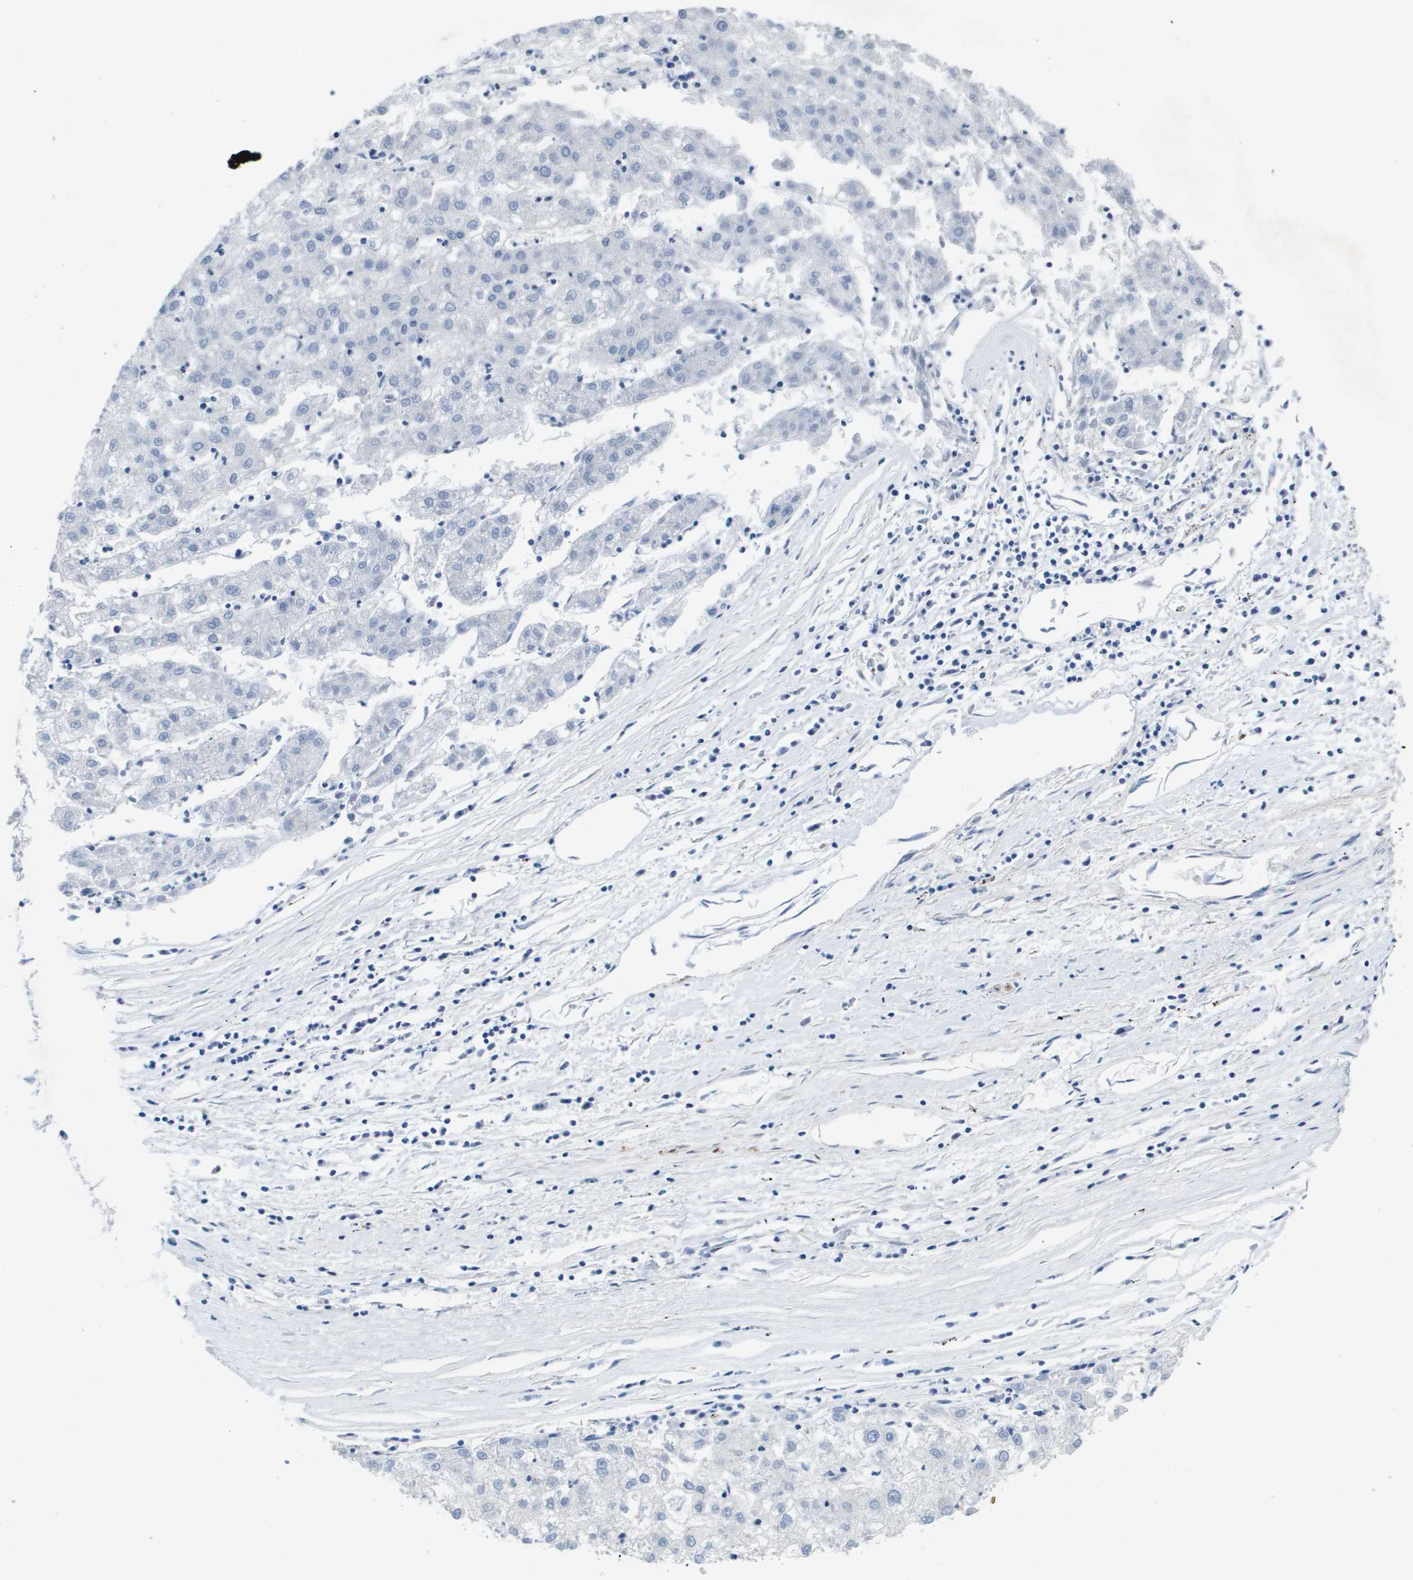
{"staining": {"intensity": "negative", "quantity": "none", "location": "none"}, "tissue": "liver cancer", "cell_type": "Tumor cells", "image_type": "cancer", "snomed": [{"axis": "morphology", "description": "Carcinoma, Hepatocellular, NOS"}, {"axis": "topography", "description": "Liver"}], "caption": "There is no significant staining in tumor cells of hepatocellular carcinoma (liver).", "gene": "LPP", "patient": {"sex": "male", "age": 72}}